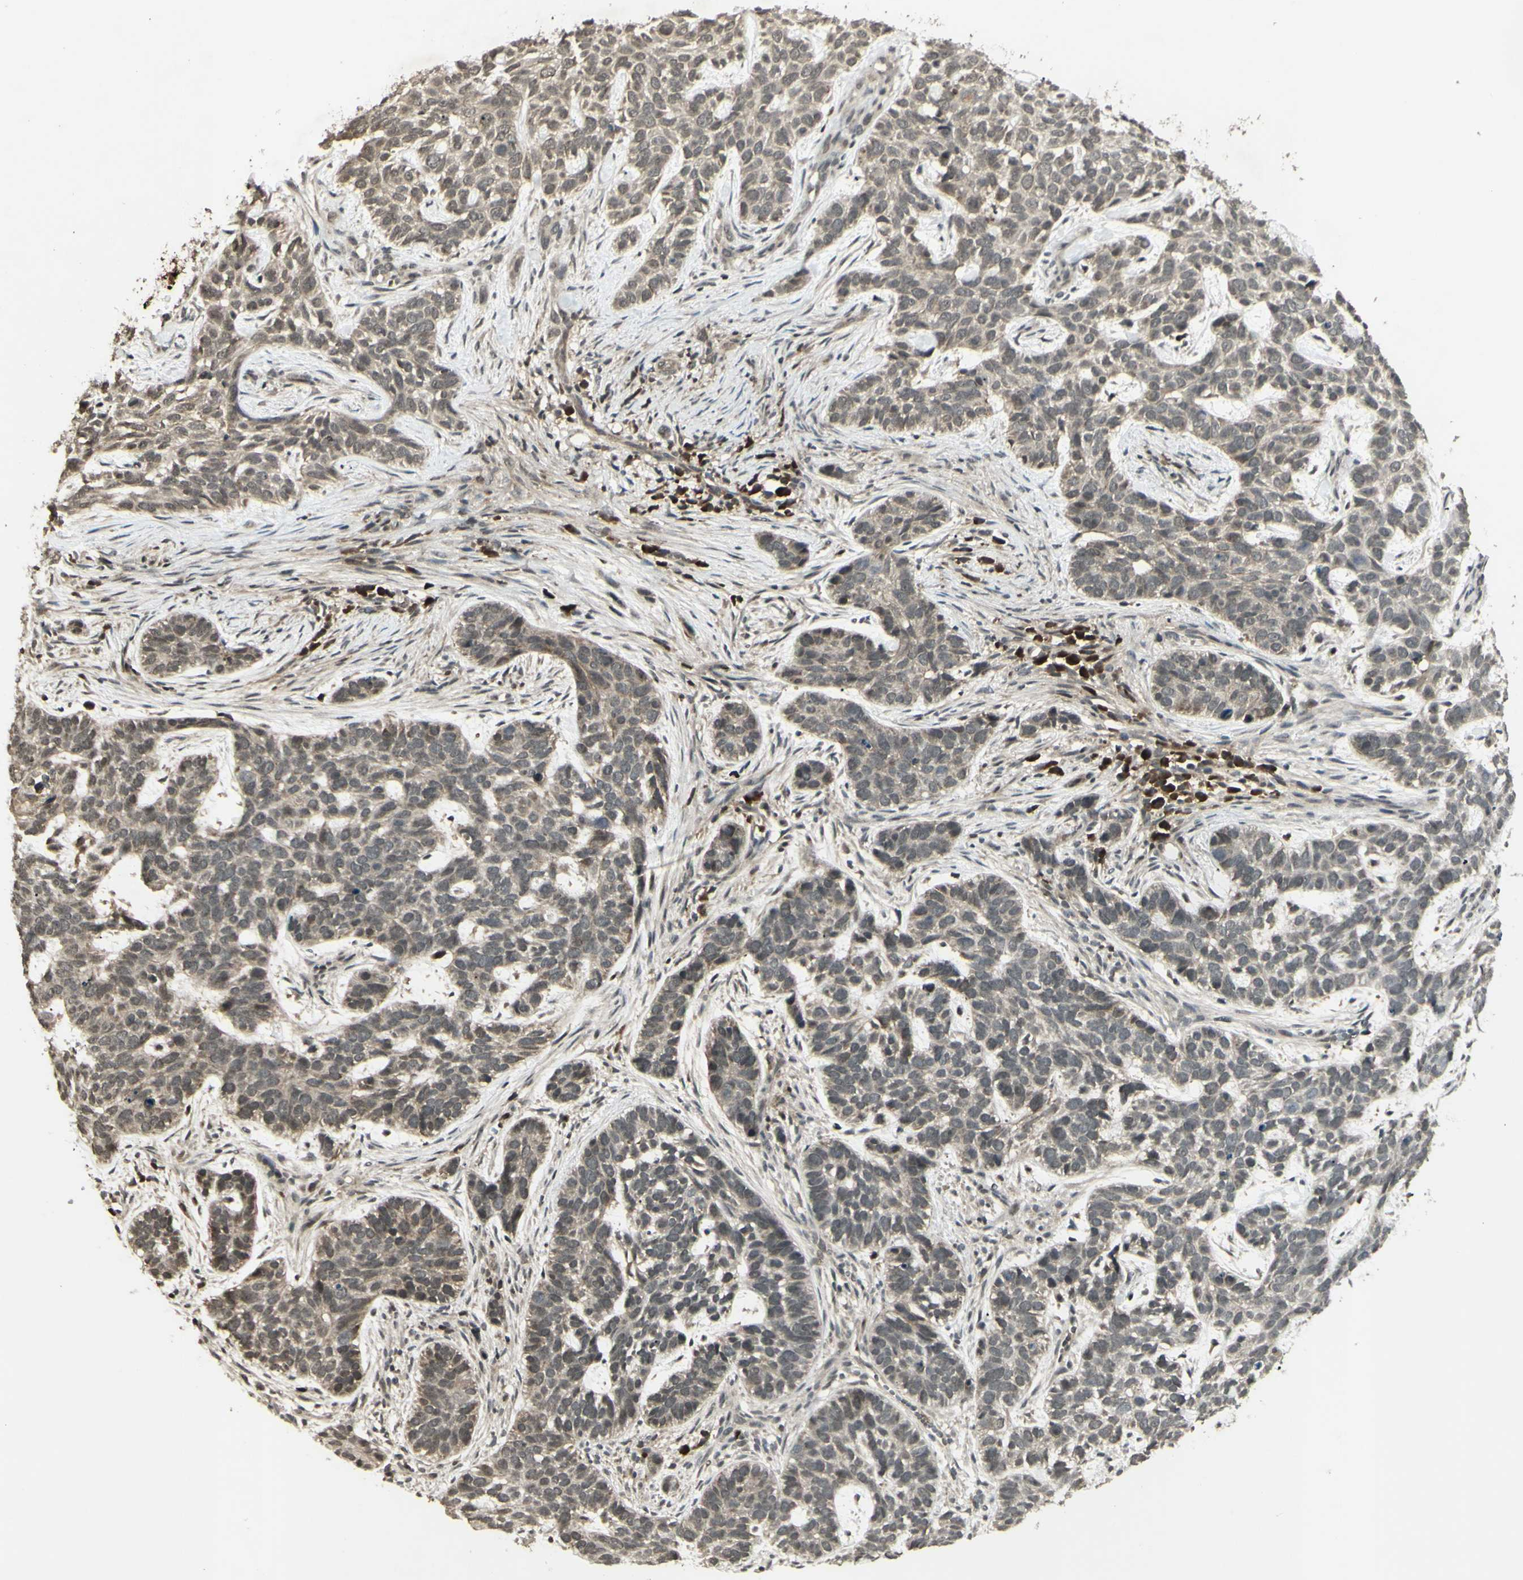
{"staining": {"intensity": "weak", "quantity": ">75%", "location": "cytoplasmic/membranous"}, "tissue": "skin cancer", "cell_type": "Tumor cells", "image_type": "cancer", "snomed": [{"axis": "morphology", "description": "Basal cell carcinoma"}, {"axis": "topography", "description": "Skin"}], "caption": "Immunohistochemistry (IHC) staining of basal cell carcinoma (skin), which exhibits low levels of weak cytoplasmic/membranous expression in approximately >75% of tumor cells indicating weak cytoplasmic/membranous protein expression. The staining was performed using DAB (3,3'-diaminobenzidine) (brown) for protein detection and nuclei were counterstained in hematoxylin (blue).", "gene": "BLNK", "patient": {"sex": "male", "age": 87}}